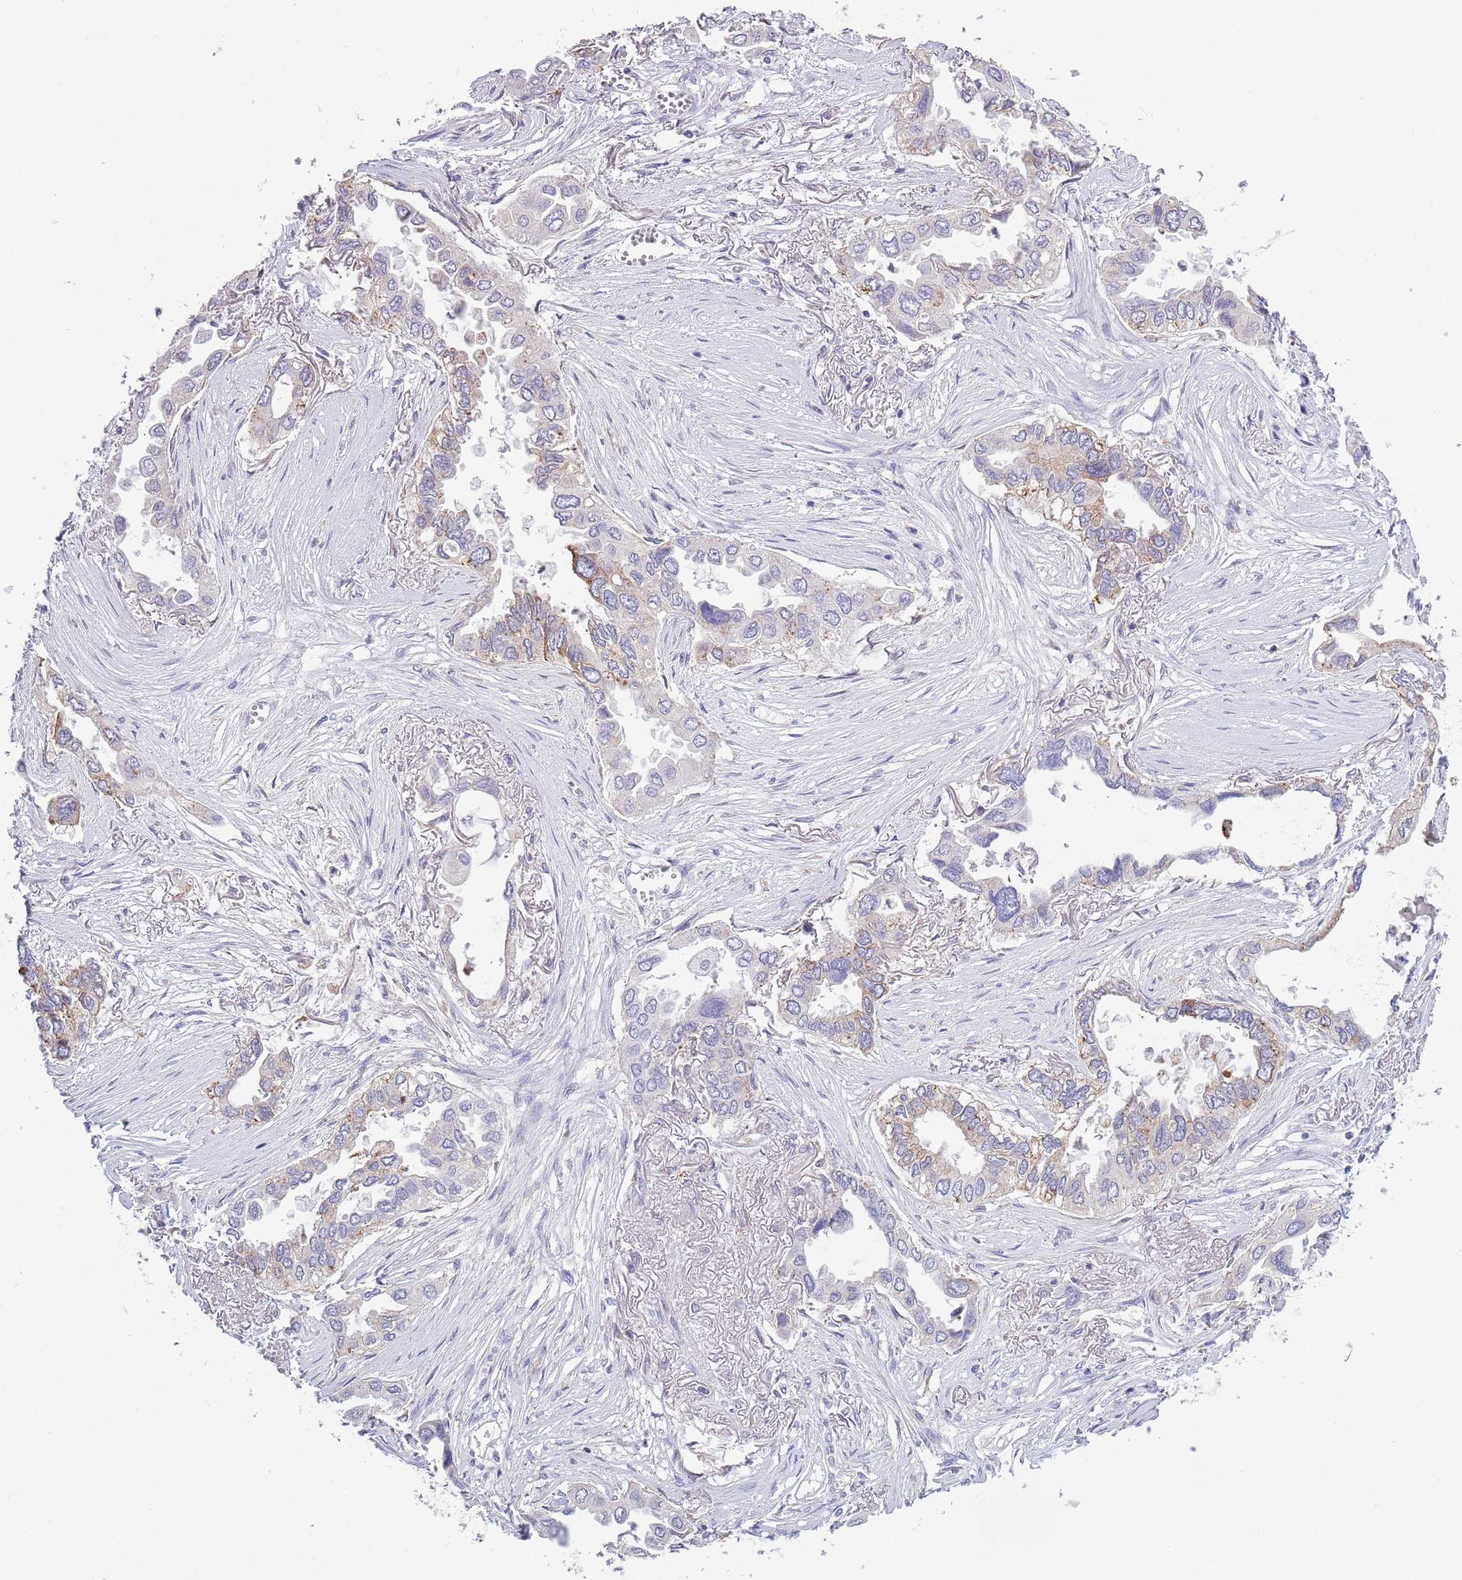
{"staining": {"intensity": "moderate", "quantity": "<25%", "location": "cytoplasmic/membranous"}, "tissue": "lung cancer", "cell_type": "Tumor cells", "image_type": "cancer", "snomed": [{"axis": "morphology", "description": "Adenocarcinoma, NOS"}, {"axis": "topography", "description": "Lung"}], "caption": "The image shows immunohistochemical staining of lung cancer (adenocarcinoma). There is moderate cytoplasmic/membranous expression is seen in about <25% of tumor cells.", "gene": "ACSBG1", "patient": {"sex": "female", "age": 76}}